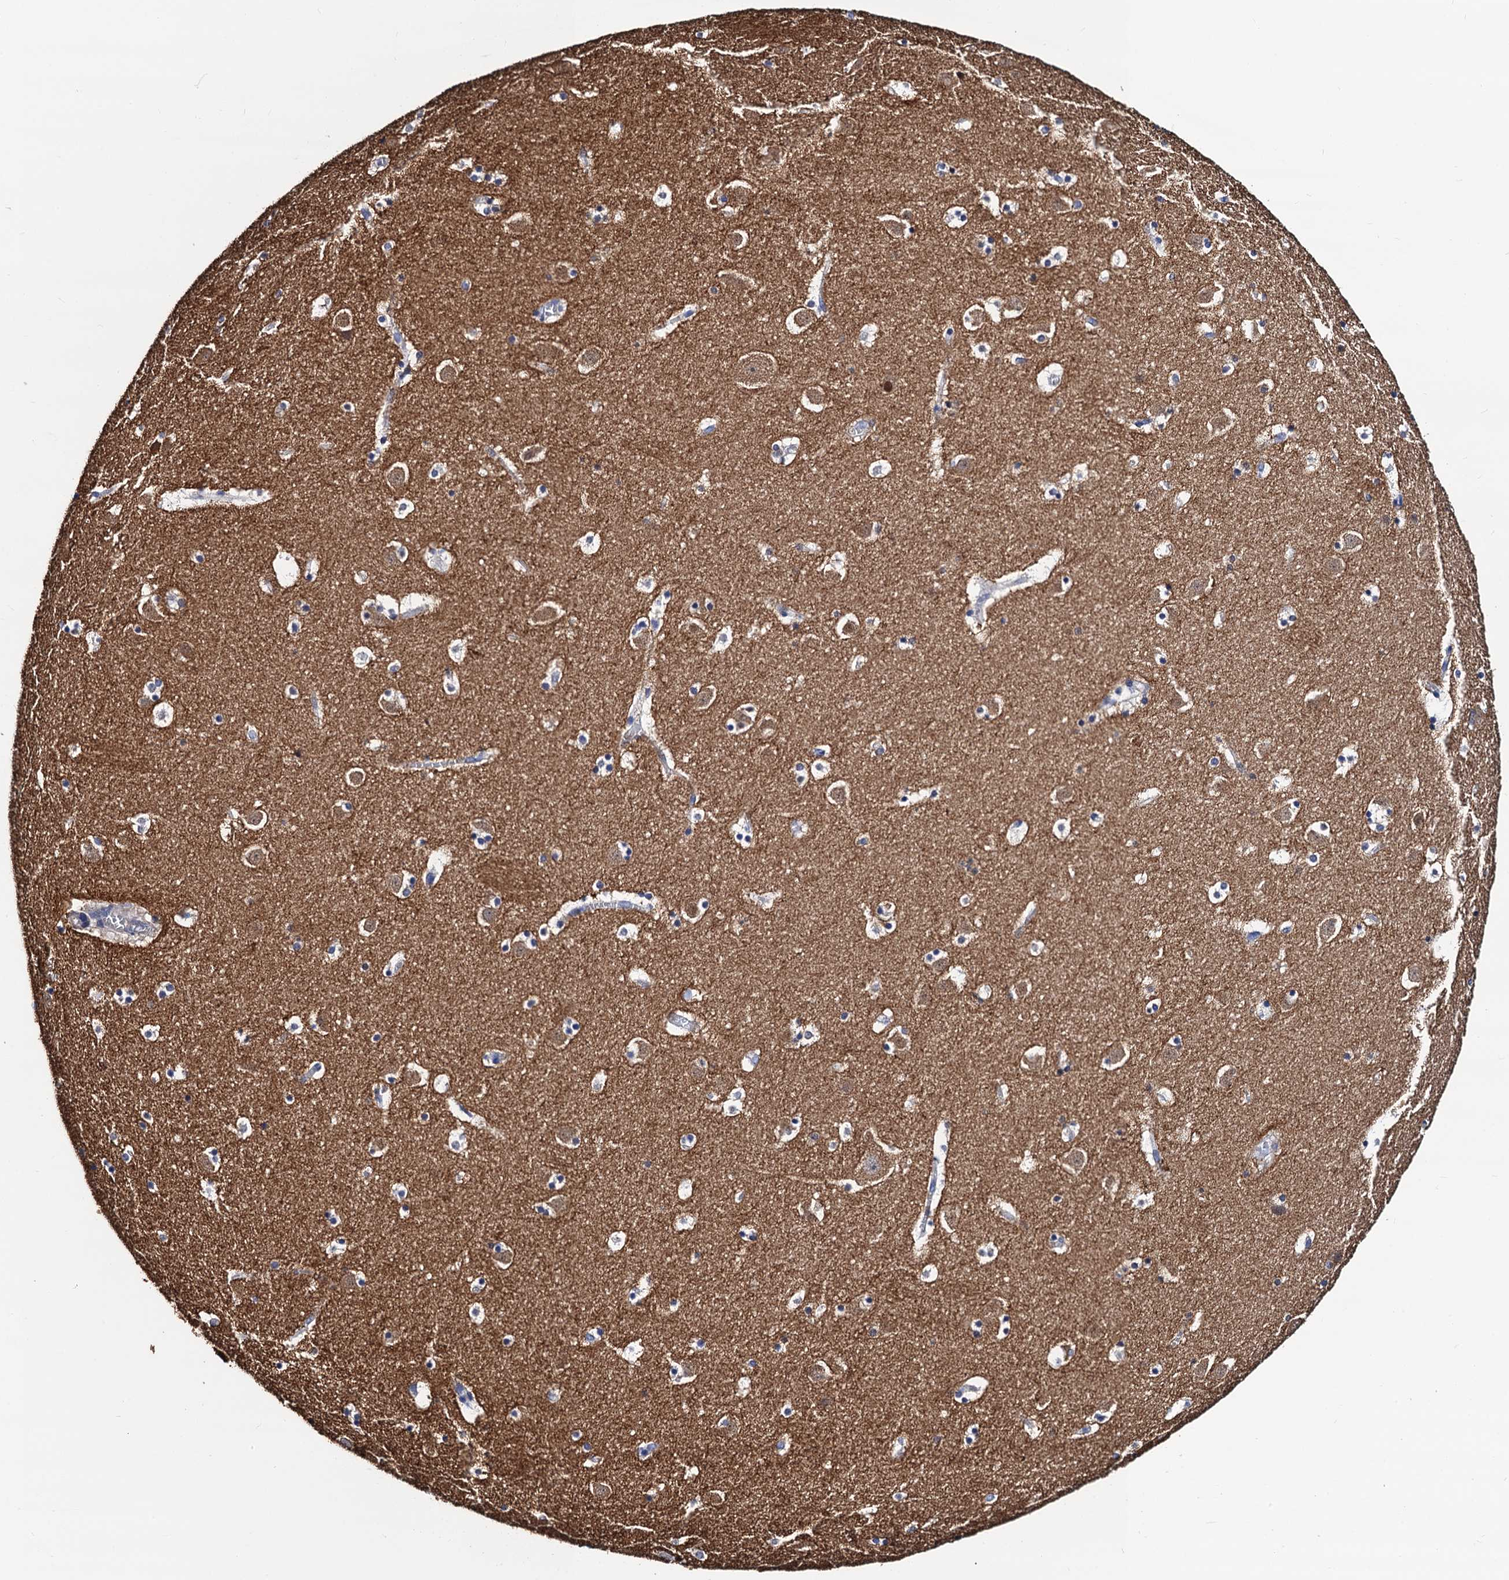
{"staining": {"intensity": "weak", "quantity": "<25%", "location": "cytoplasmic/membranous"}, "tissue": "caudate", "cell_type": "Glial cells", "image_type": "normal", "snomed": [{"axis": "morphology", "description": "Normal tissue, NOS"}, {"axis": "topography", "description": "Lateral ventricle wall"}], "caption": "IHC image of benign caudate stained for a protein (brown), which reveals no expression in glial cells.", "gene": "ZDHHC18", "patient": {"sex": "male", "age": 45}}